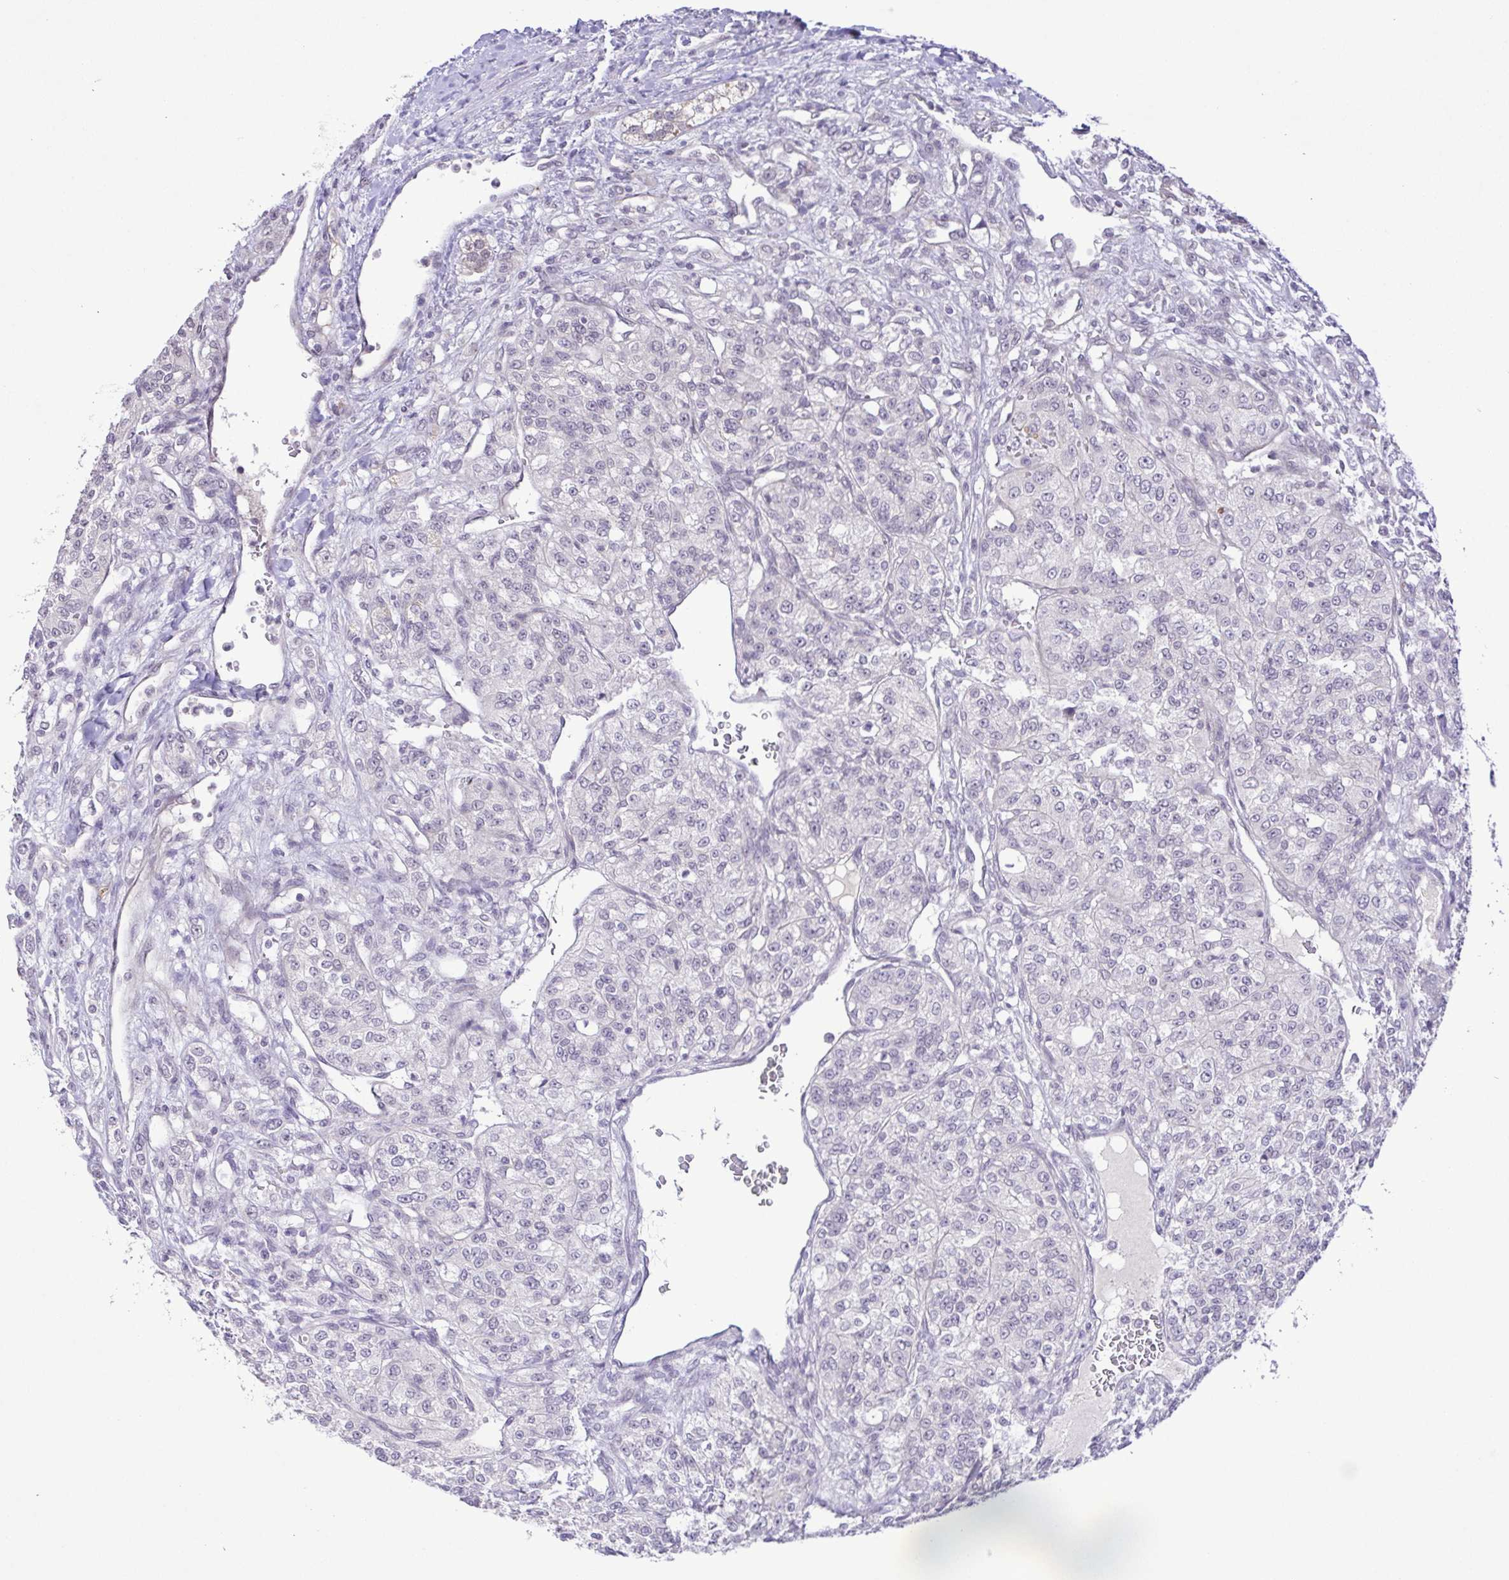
{"staining": {"intensity": "negative", "quantity": "none", "location": "none"}, "tissue": "renal cancer", "cell_type": "Tumor cells", "image_type": "cancer", "snomed": [{"axis": "morphology", "description": "Adenocarcinoma, NOS"}, {"axis": "topography", "description": "Kidney"}], "caption": "This is an immunohistochemistry image of human renal cancer. There is no staining in tumor cells.", "gene": "IL1RN", "patient": {"sex": "female", "age": 63}}